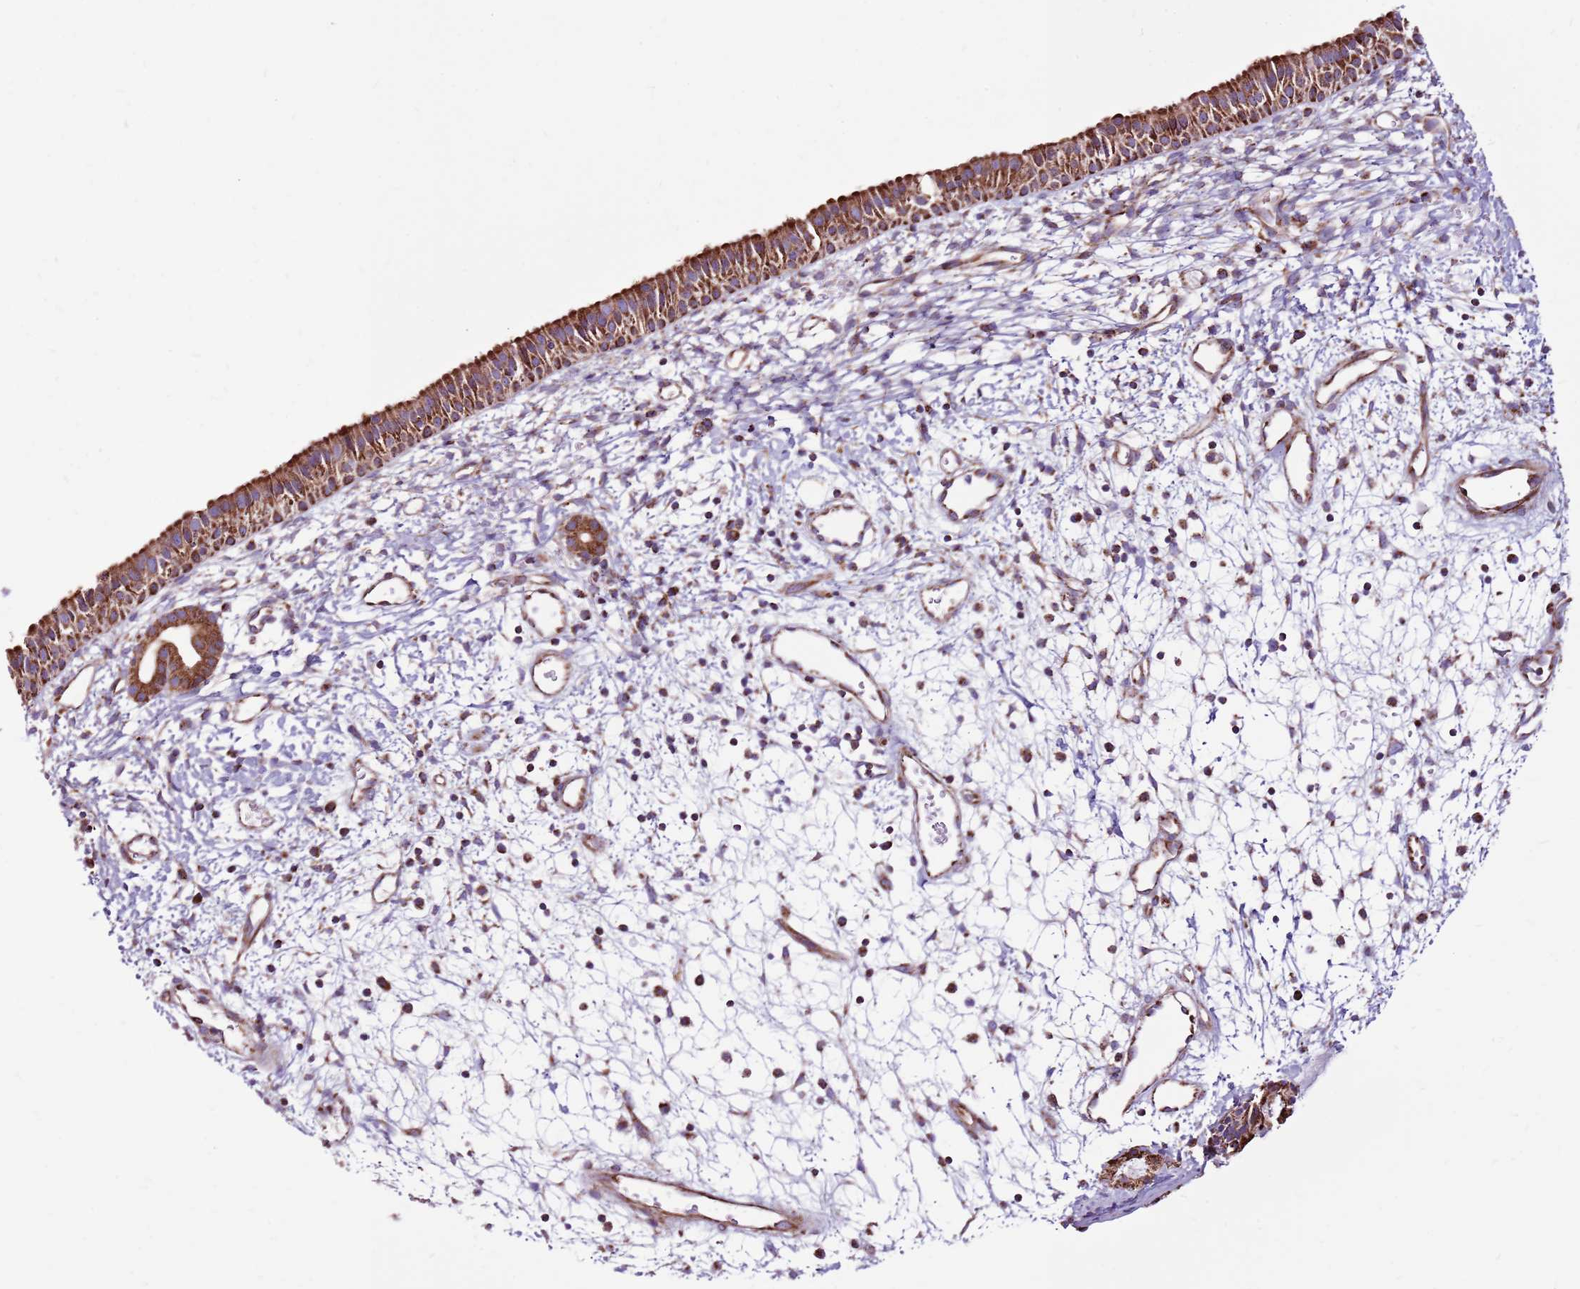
{"staining": {"intensity": "strong", "quantity": ">75%", "location": "cytoplasmic/membranous"}, "tissue": "nasopharynx", "cell_type": "Respiratory epithelial cells", "image_type": "normal", "snomed": [{"axis": "morphology", "description": "Normal tissue, NOS"}, {"axis": "topography", "description": "Nasopharynx"}], "caption": "Unremarkable nasopharynx displays strong cytoplasmic/membranous staining in about >75% of respiratory epithelial cells (Stains: DAB (3,3'-diaminobenzidine) in brown, nuclei in blue, Microscopy: brightfield microscopy at high magnification)..", "gene": "HECTD4", "patient": {"sex": "male", "age": 22}}